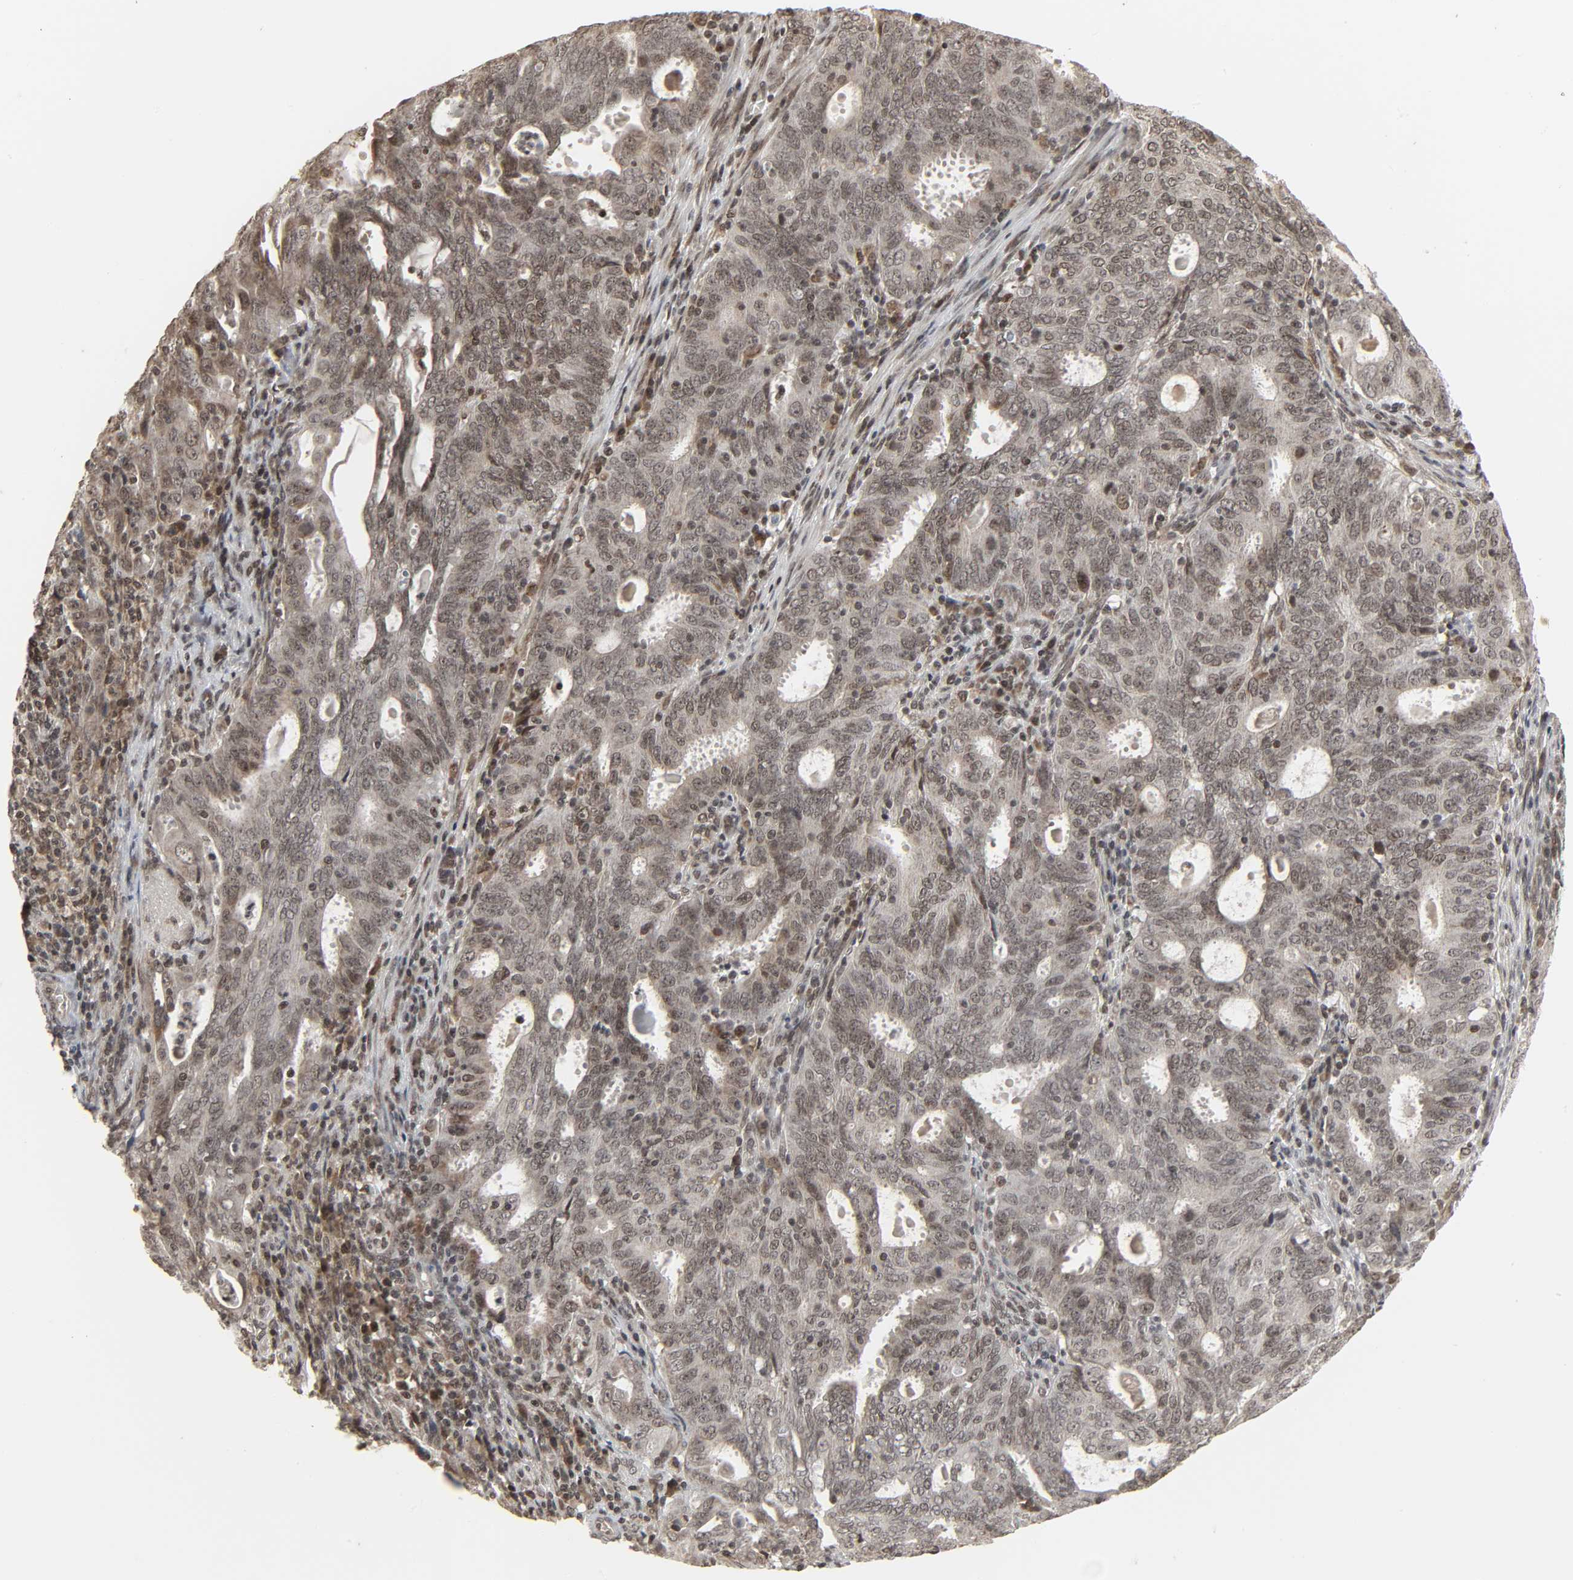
{"staining": {"intensity": "weak", "quantity": "25%-75%", "location": "nuclear"}, "tissue": "cervical cancer", "cell_type": "Tumor cells", "image_type": "cancer", "snomed": [{"axis": "morphology", "description": "Adenocarcinoma, NOS"}, {"axis": "topography", "description": "Cervix"}], "caption": "A brown stain highlights weak nuclear staining of a protein in human cervical adenocarcinoma tumor cells.", "gene": "XRCC1", "patient": {"sex": "female", "age": 44}}